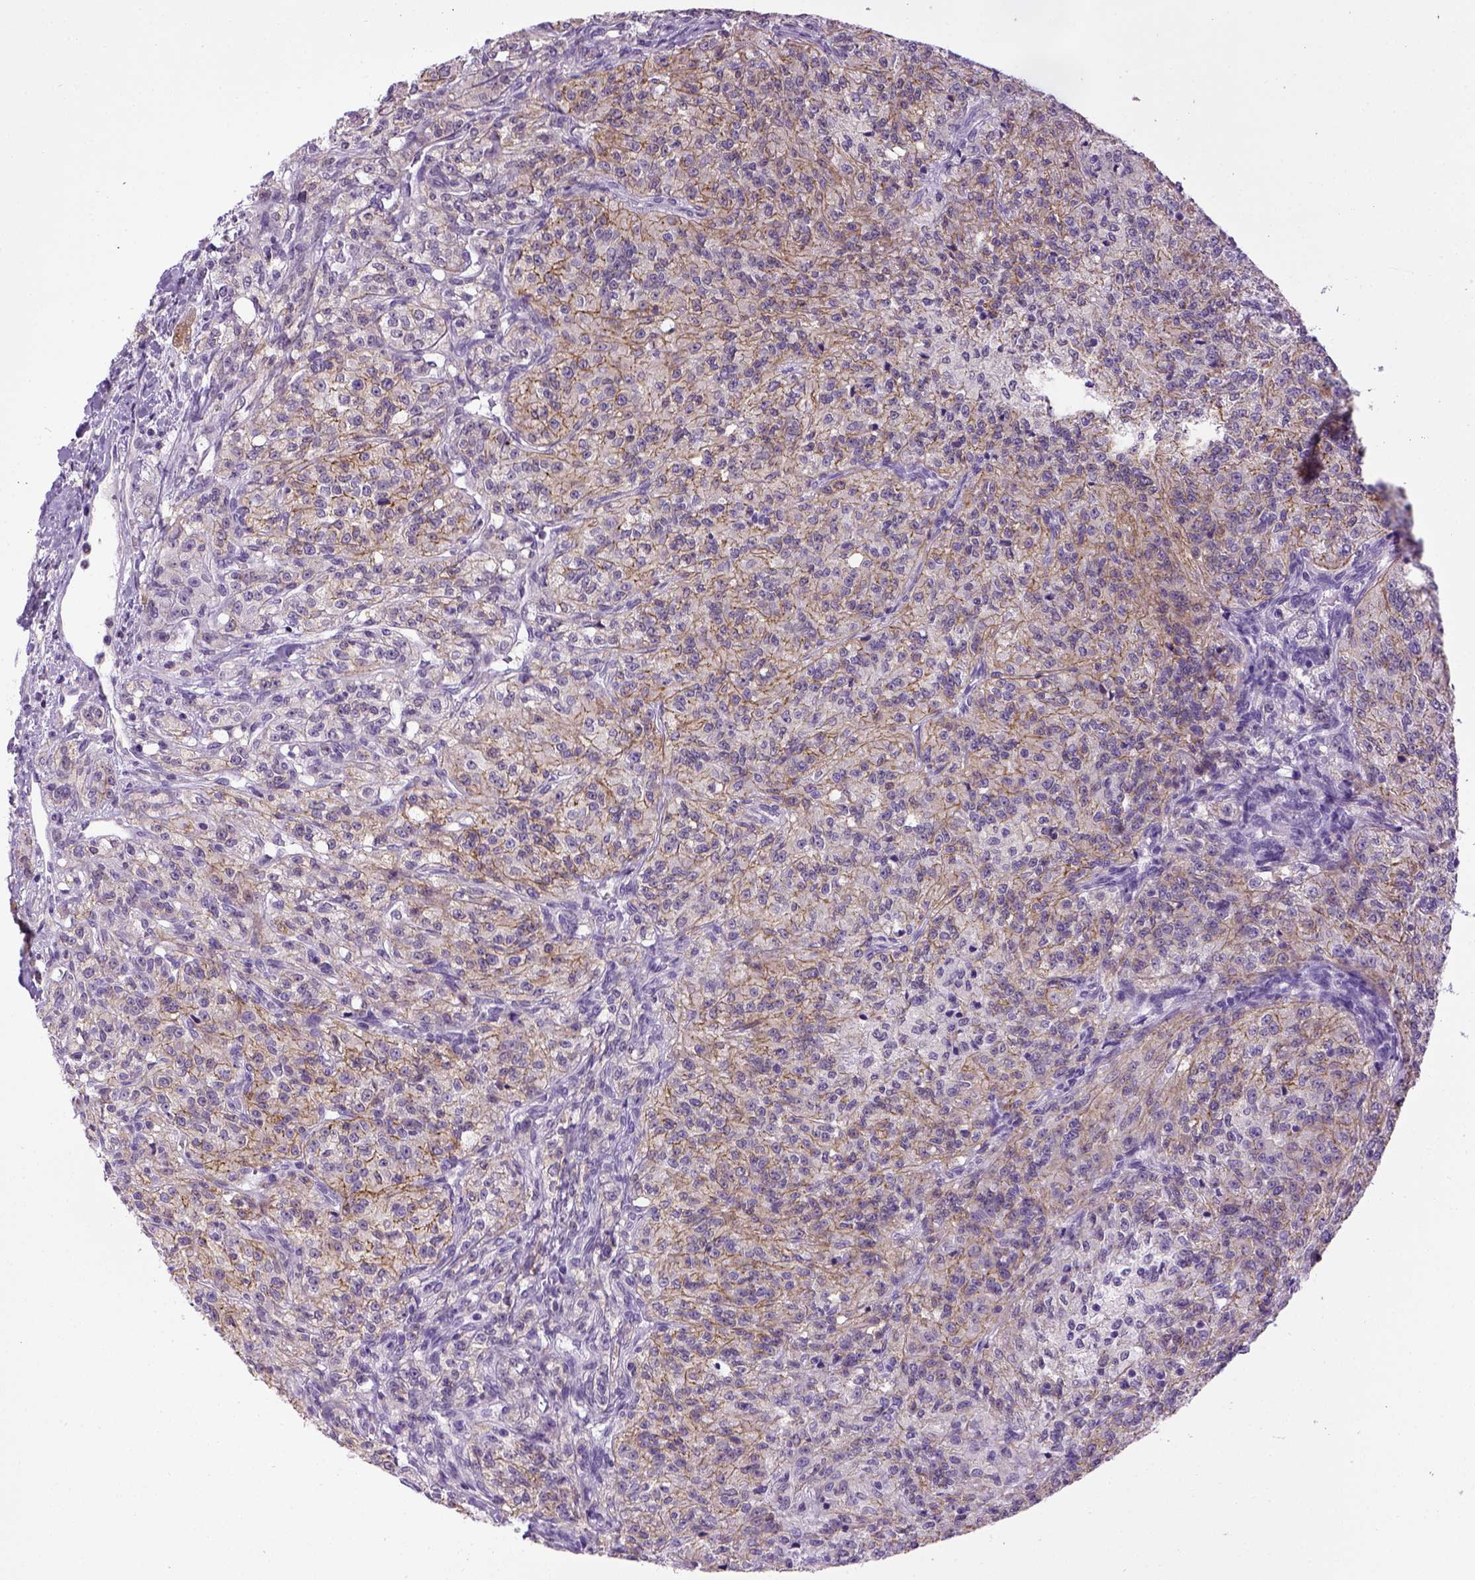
{"staining": {"intensity": "weak", "quantity": "25%-75%", "location": "cytoplasmic/membranous"}, "tissue": "renal cancer", "cell_type": "Tumor cells", "image_type": "cancer", "snomed": [{"axis": "morphology", "description": "Adenocarcinoma, NOS"}, {"axis": "topography", "description": "Kidney"}], "caption": "Weak cytoplasmic/membranous staining is present in about 25%-75% of tumor cells in renal cancer.", "gene": "CDH1", "patient": {"sex": "female", "age": 63}}